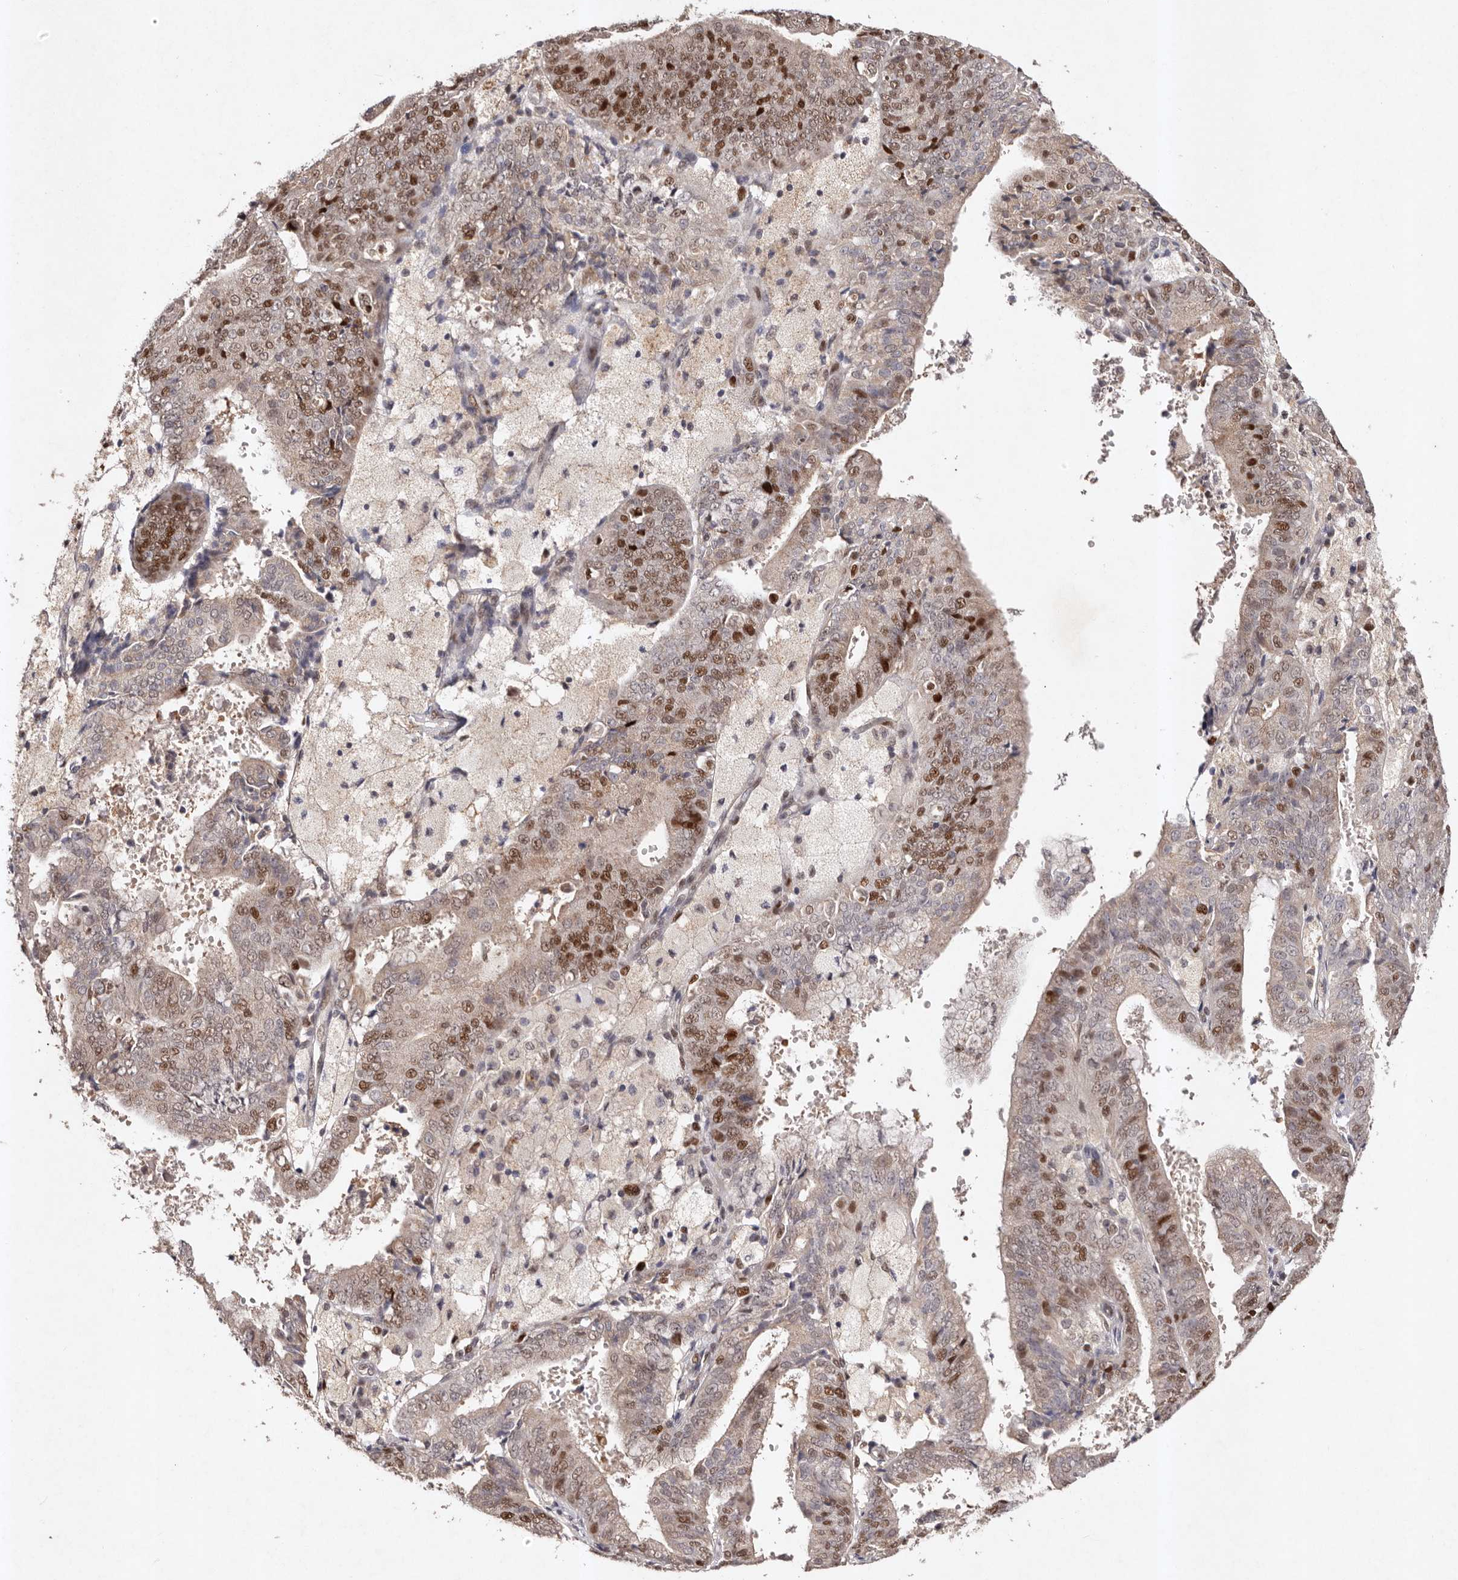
{"staining": {"intensity": "moderate", "quantity": "25%-75%", "location": "nuclear"}, "tissue": "endometrial cancer", "cell_type": "Tumor cells", "image_type": "cancer", "snomed": [{"axis": "morphology", "description": "Adenocarcinoma, NOS"}, {"axis": "topography", "description": "Endometrium"}], "caption": "Endometrial adenocarcinoma tissue demonstrates moderate nuclear expression in about 25%-75% of tumor cells", "gene": "KLF7", "patient": {"sex": "female", "age": 63}}